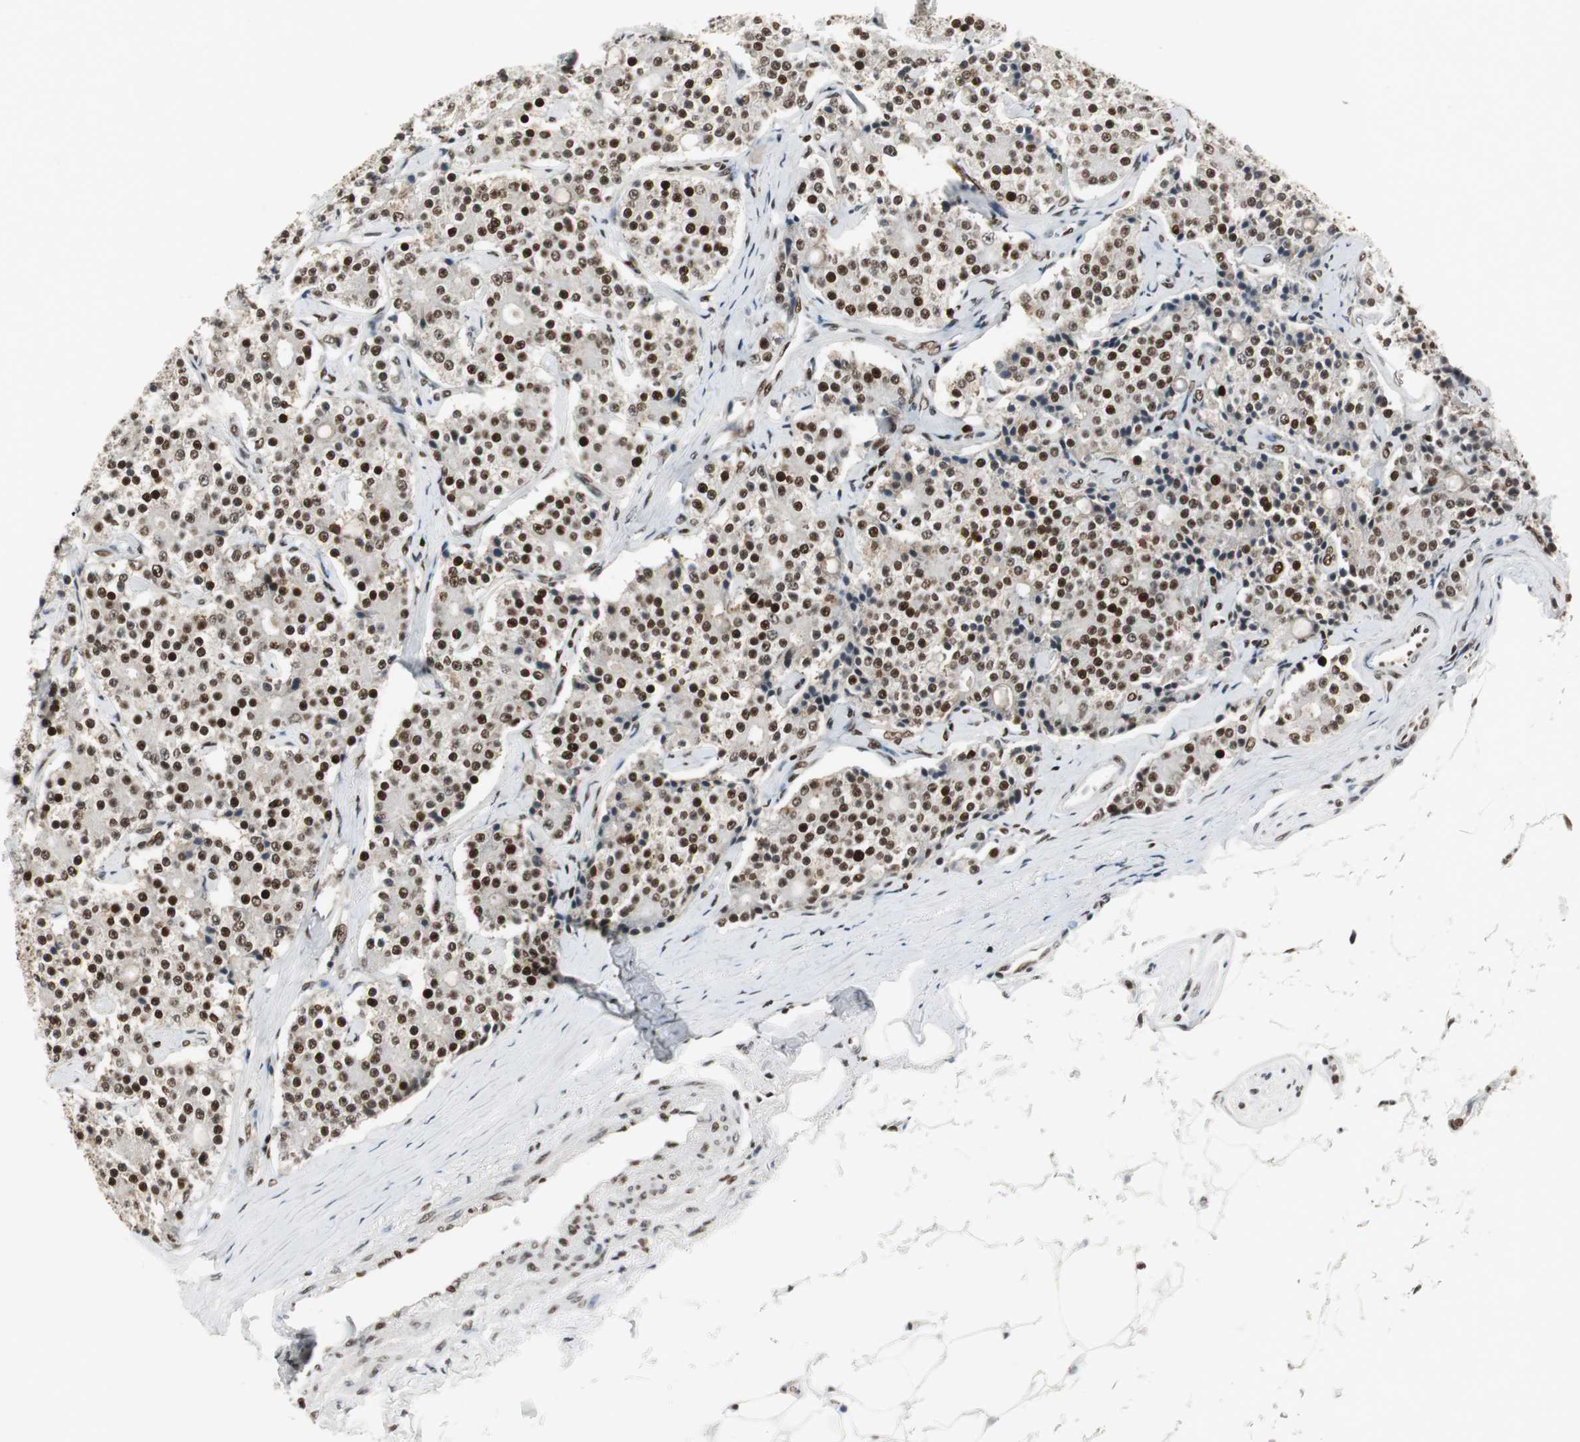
{"staining": {"intensity": "strong", "quantity": ">75%", "location": "nuclear"}, "tissue": "carcinoid", "cell_type": "Tumor cells", "image_type": "cancer", "snomed": [{"axis": "morphology", "description": "Carcinoid, malignant, NOS"}, {"axis": "topography", "description": "Colon"}], "caption": "Protein staining of carcinoid tissue demonstrates strong nuclear staining in about >75% of tumor cells.", "gene": "MTA2", "patient": {"sex": "female", "age": 61}}